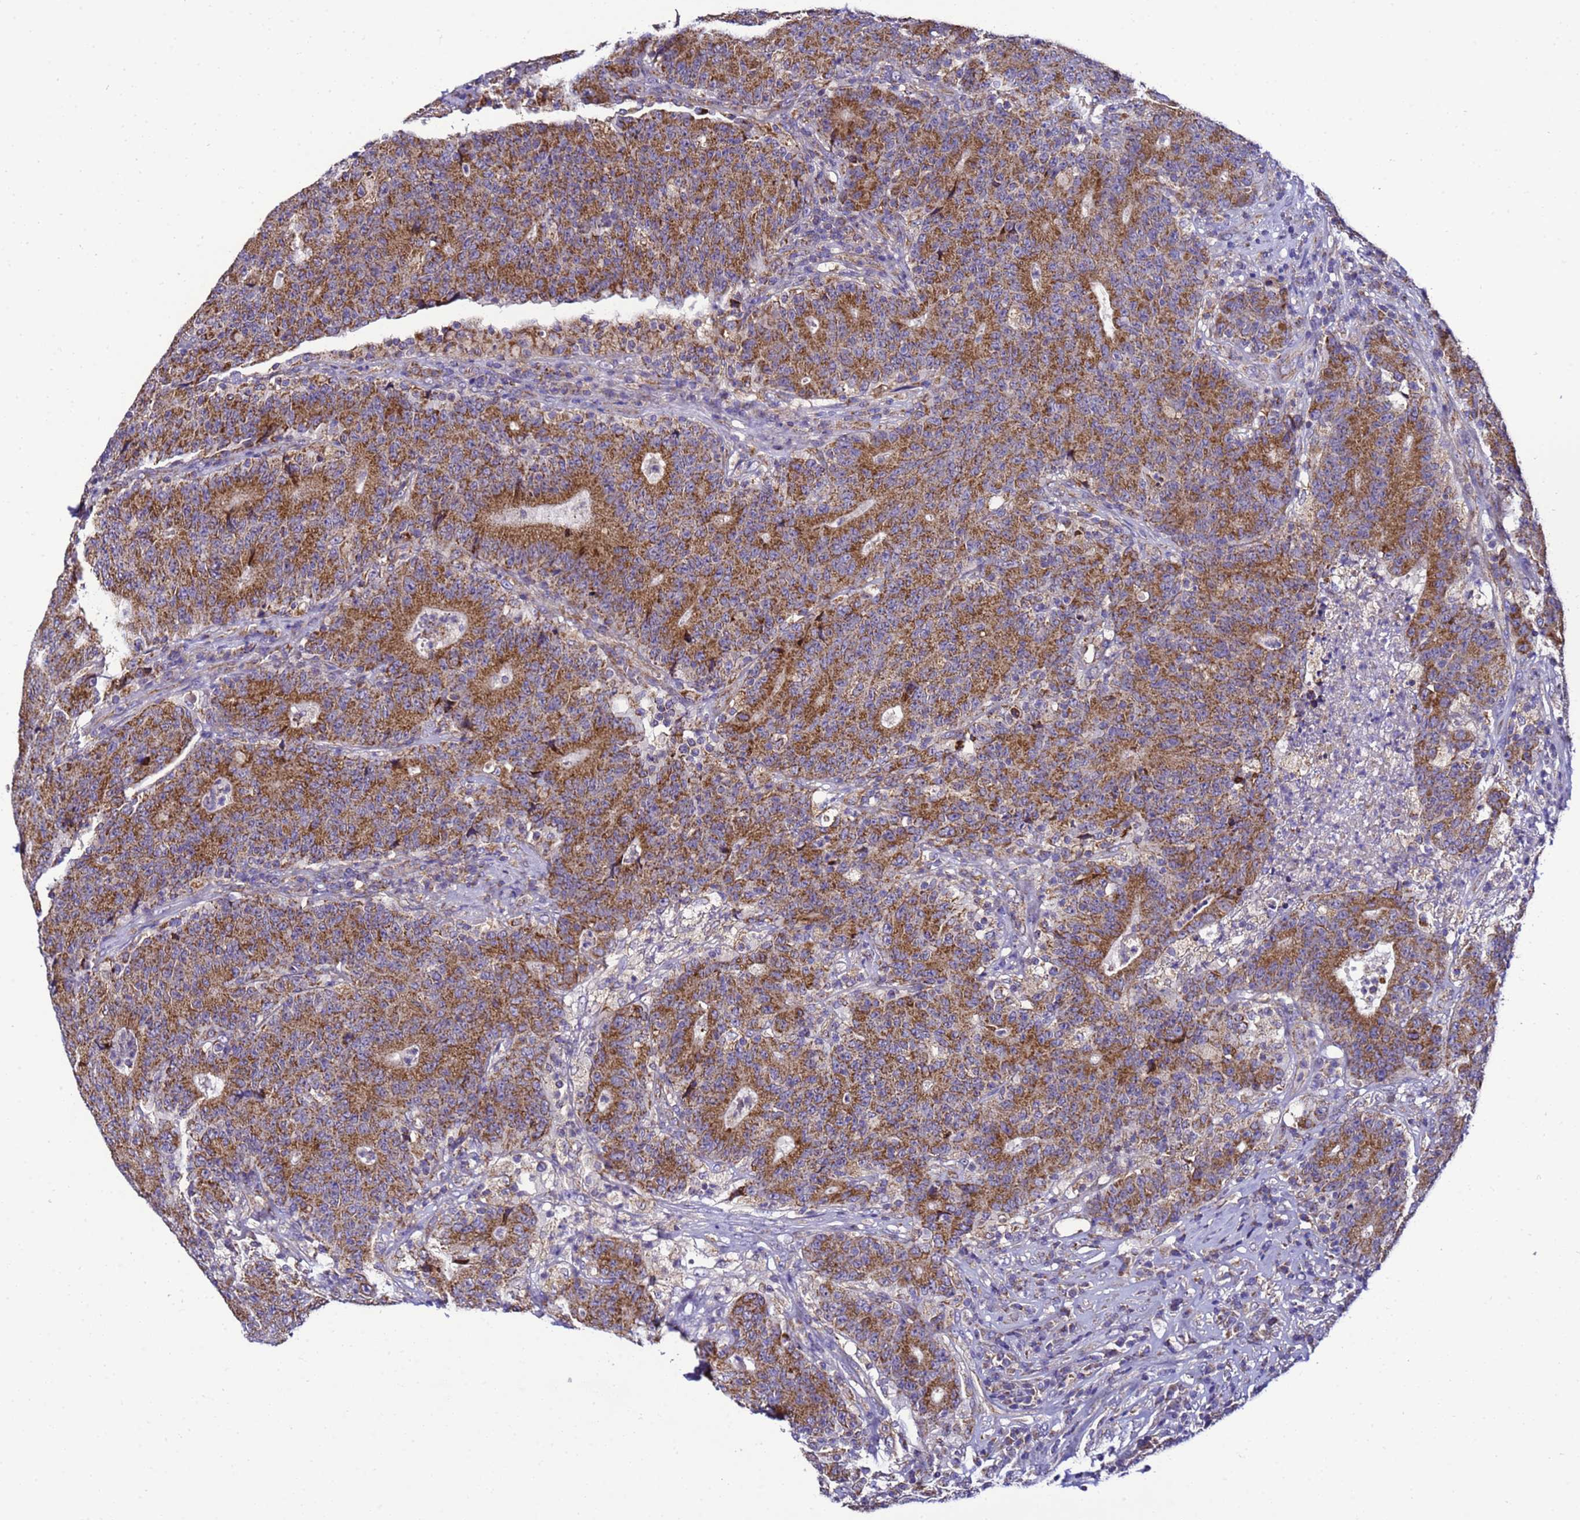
{"staining": {"intensity": "moderate", "quantity": ">75%", "location": "cytoplasmic/membranous"}, "tissue": "colorectal cancer", "cell_type": "Tumor cells", "image_type": "cancer", "snomed": [{"axis": "morphology", "description": "Adenocarcinoma, NOS"}, {"axis": "topography", "description": "Colon"}], "caption": "Colorectal cancer stained for a protein (brown) demonstrates moderate cytoplasmic/membranous positive expression in approximately >75% of tumor cells.", "gene": "HIGD2A", "patient": {"sex": "female", "age": 75}}